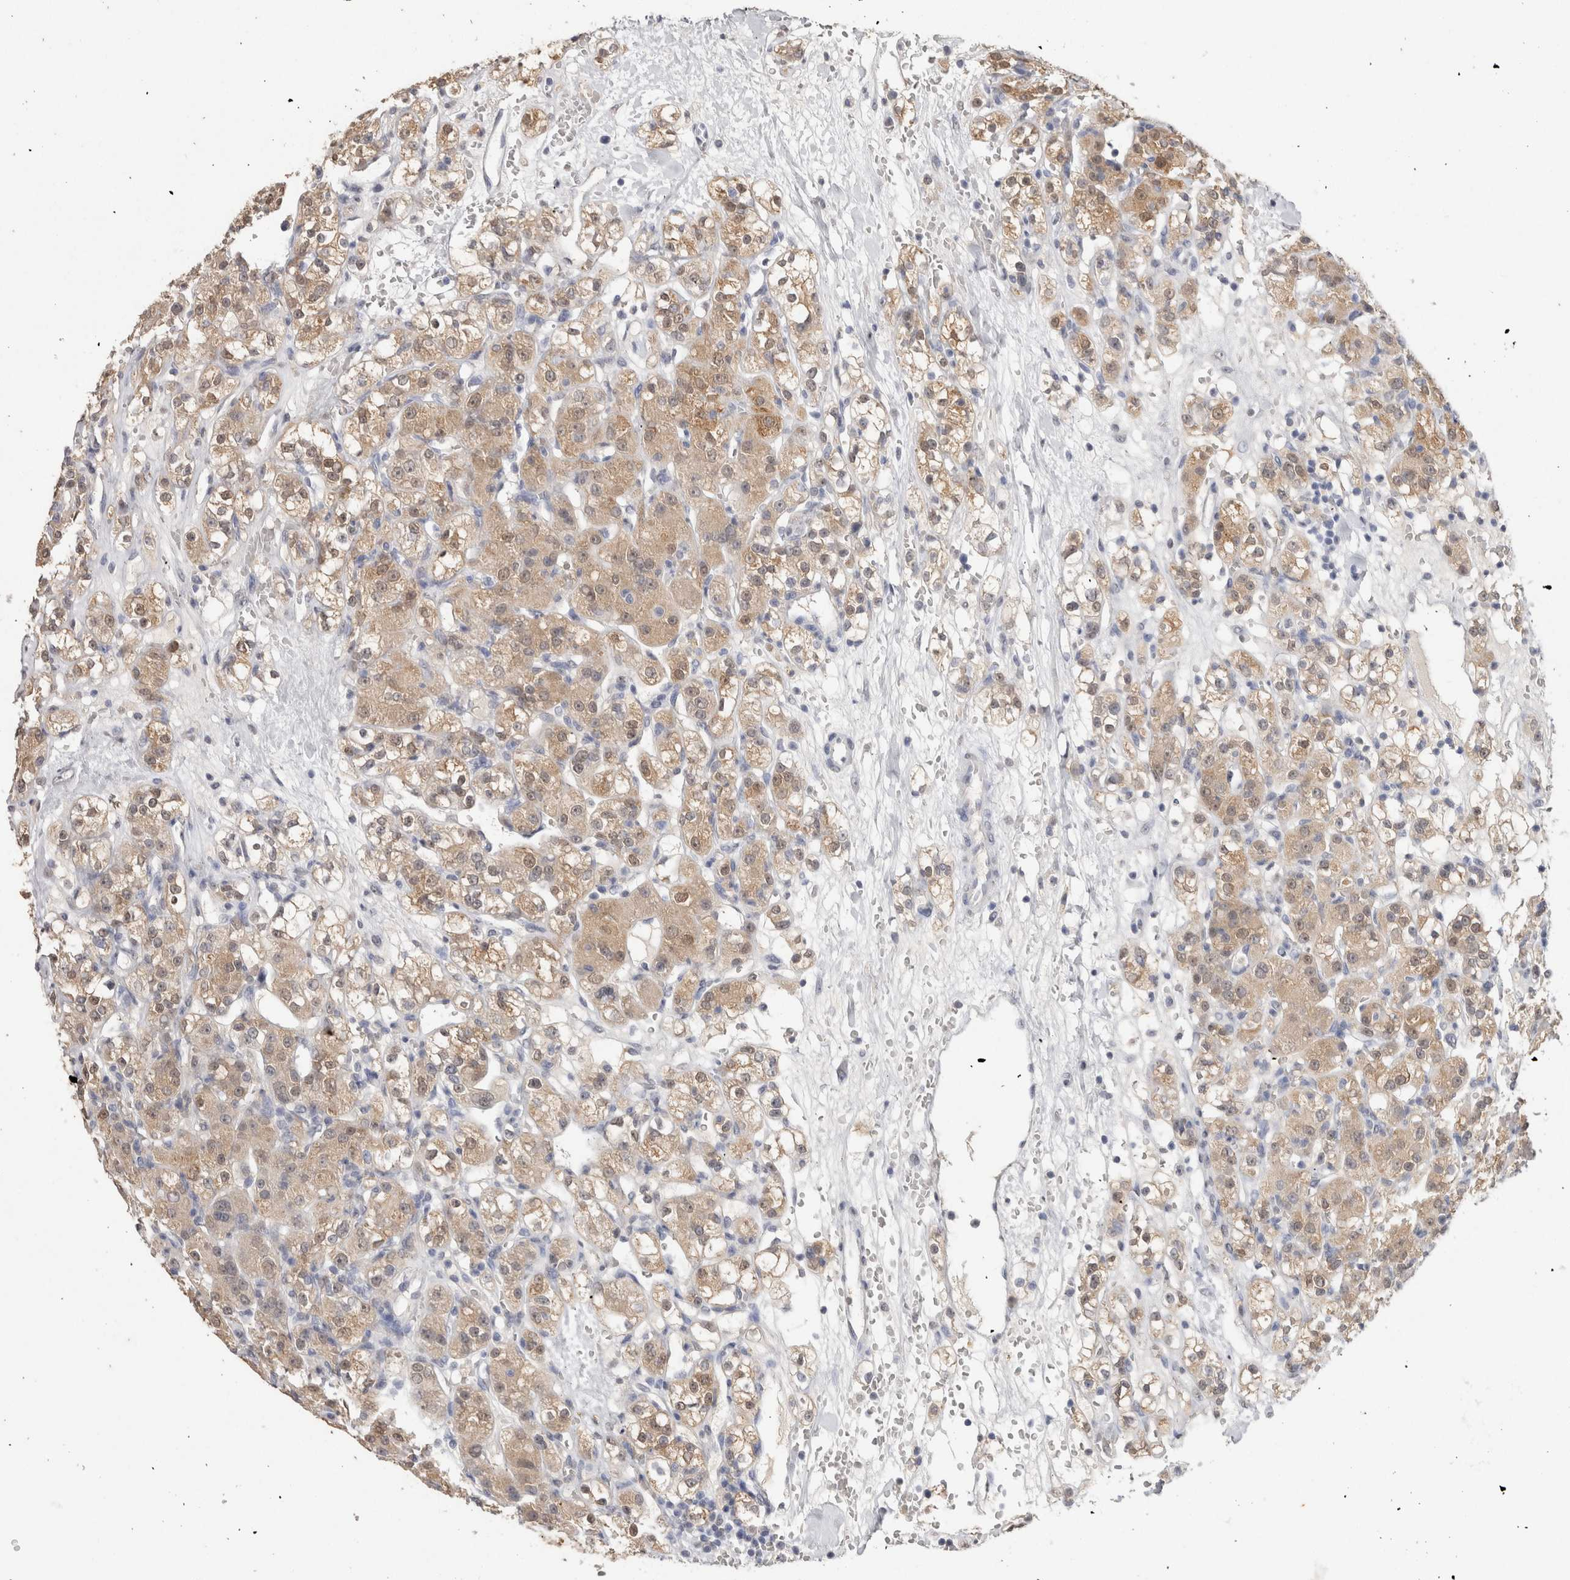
{"staining": {"intensity": "moderate", "quantity": ">75%", "location": "cytoplasmic/membranous"}, "tissue": "renal cancer", "cell_type": "Tumor cells", "image_type": "cancer", "snomed": [{"axis": "morphology", "description": "Normal tissue, NOS"}, {"axis": "morphology", "description": "Adenocarcinoma, NOS"}, {"axis": "topography", "description": "Kidney"}], "caption": "Immunohistochemistry (IHC) image of human renal cancer (adenocarcinoma) stained for a protein (brown), which displays medium levels of moderate cytoplasmic/membranous staining in approximately >75% of tumor cells.", "gene": "LGALS2", "patient": {"sex": "male", "age": 61}}